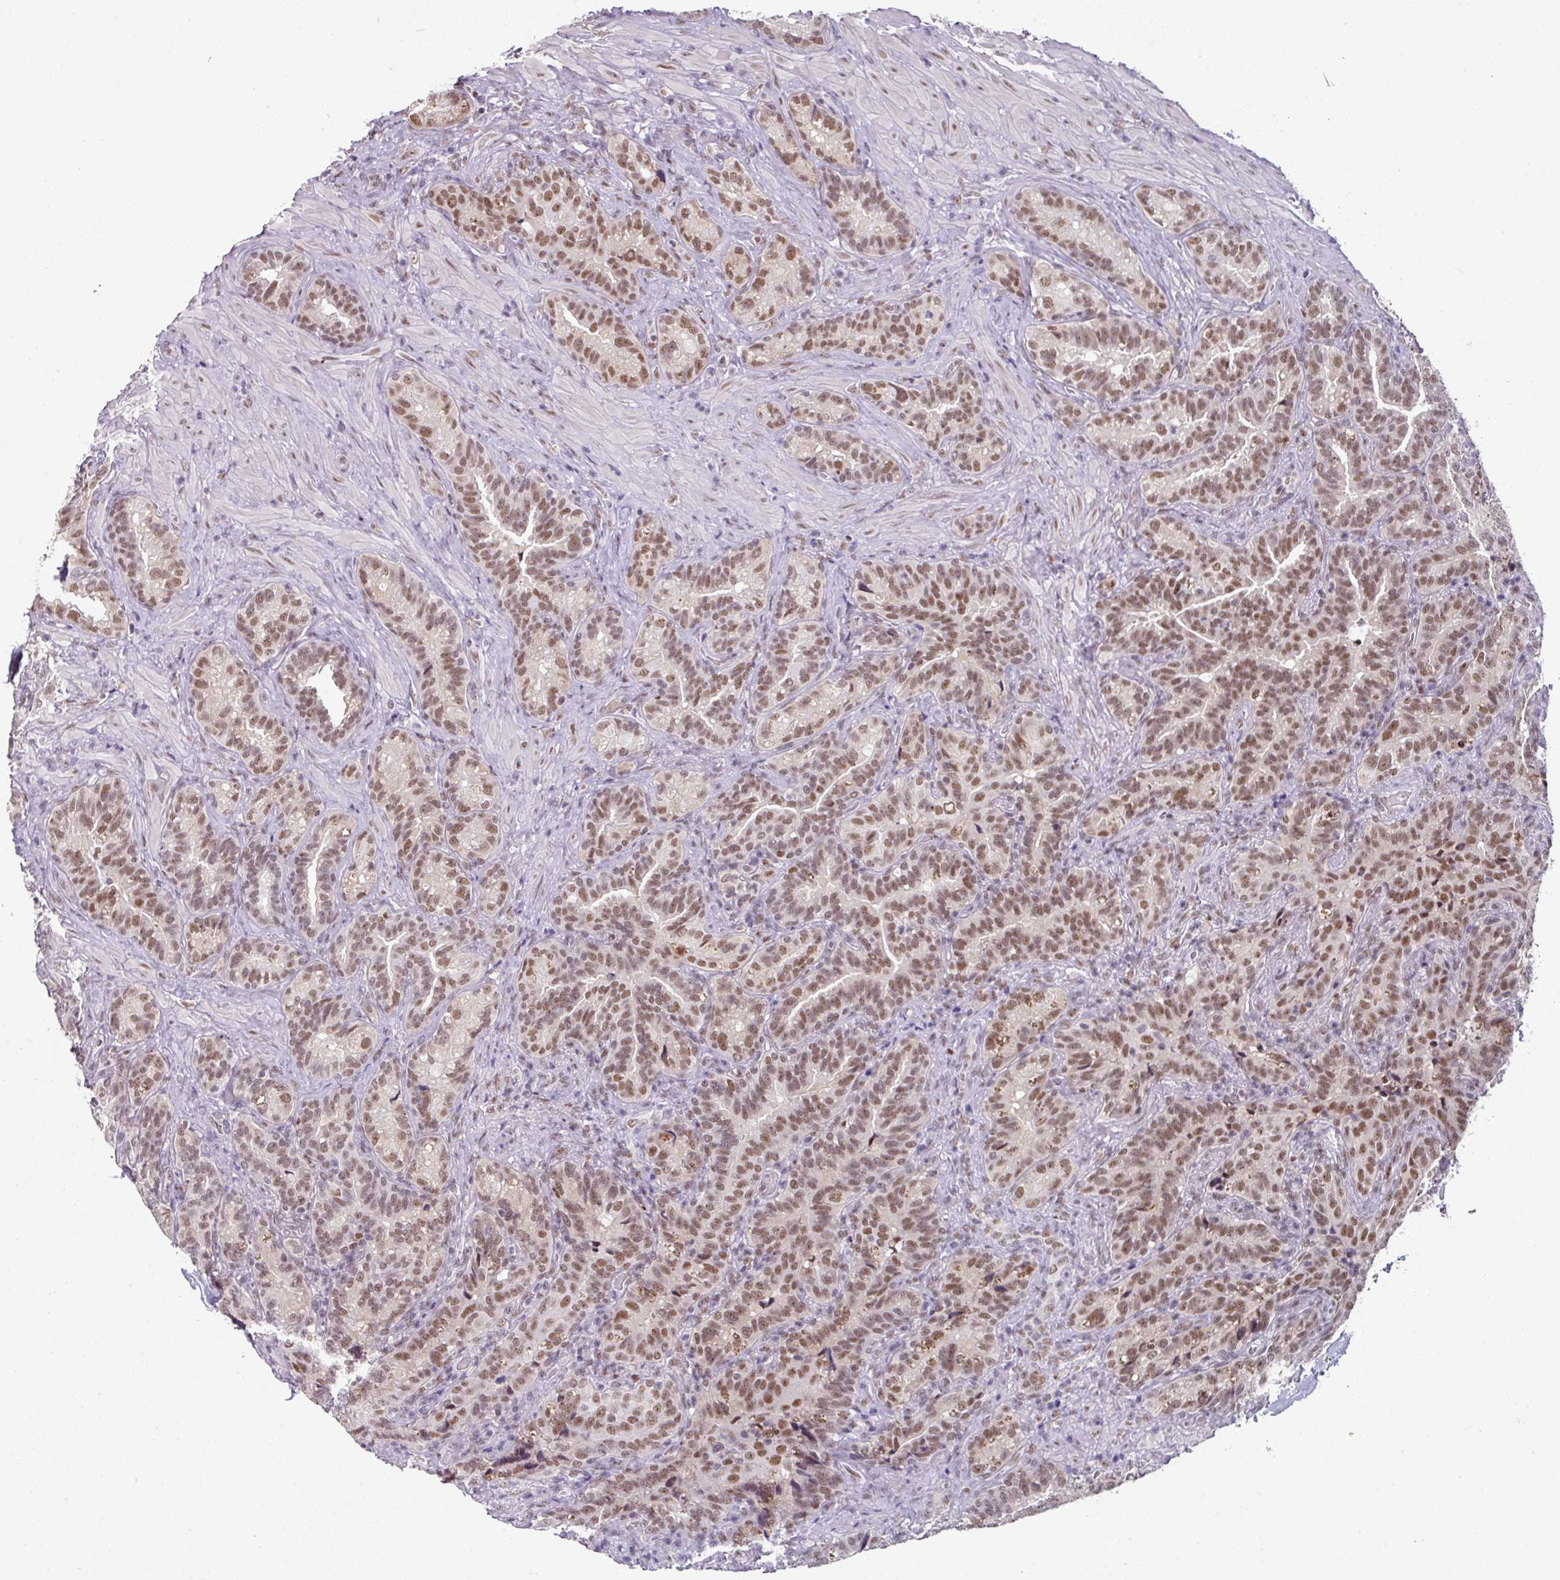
{"staining": {"intensity": "moderate", "quantity": ">75%", "location": "nuclear"}, "tissue": "seminal vesicle", "cell_type": "Glandular cells", "image_type": "normal", "snomed": [{"axis": "morphology", "description": "Normal tissue, NOS"}, {"axis": "topography", "description": "Seminal veicle"}], "caption": "A brown stain labels moderate nuclear staining of a protein in glandular cells of unremarkable human seminal vesicle.", "gene": "ENSG00000283782", "patient": {"sex": "male", "age": 68}}